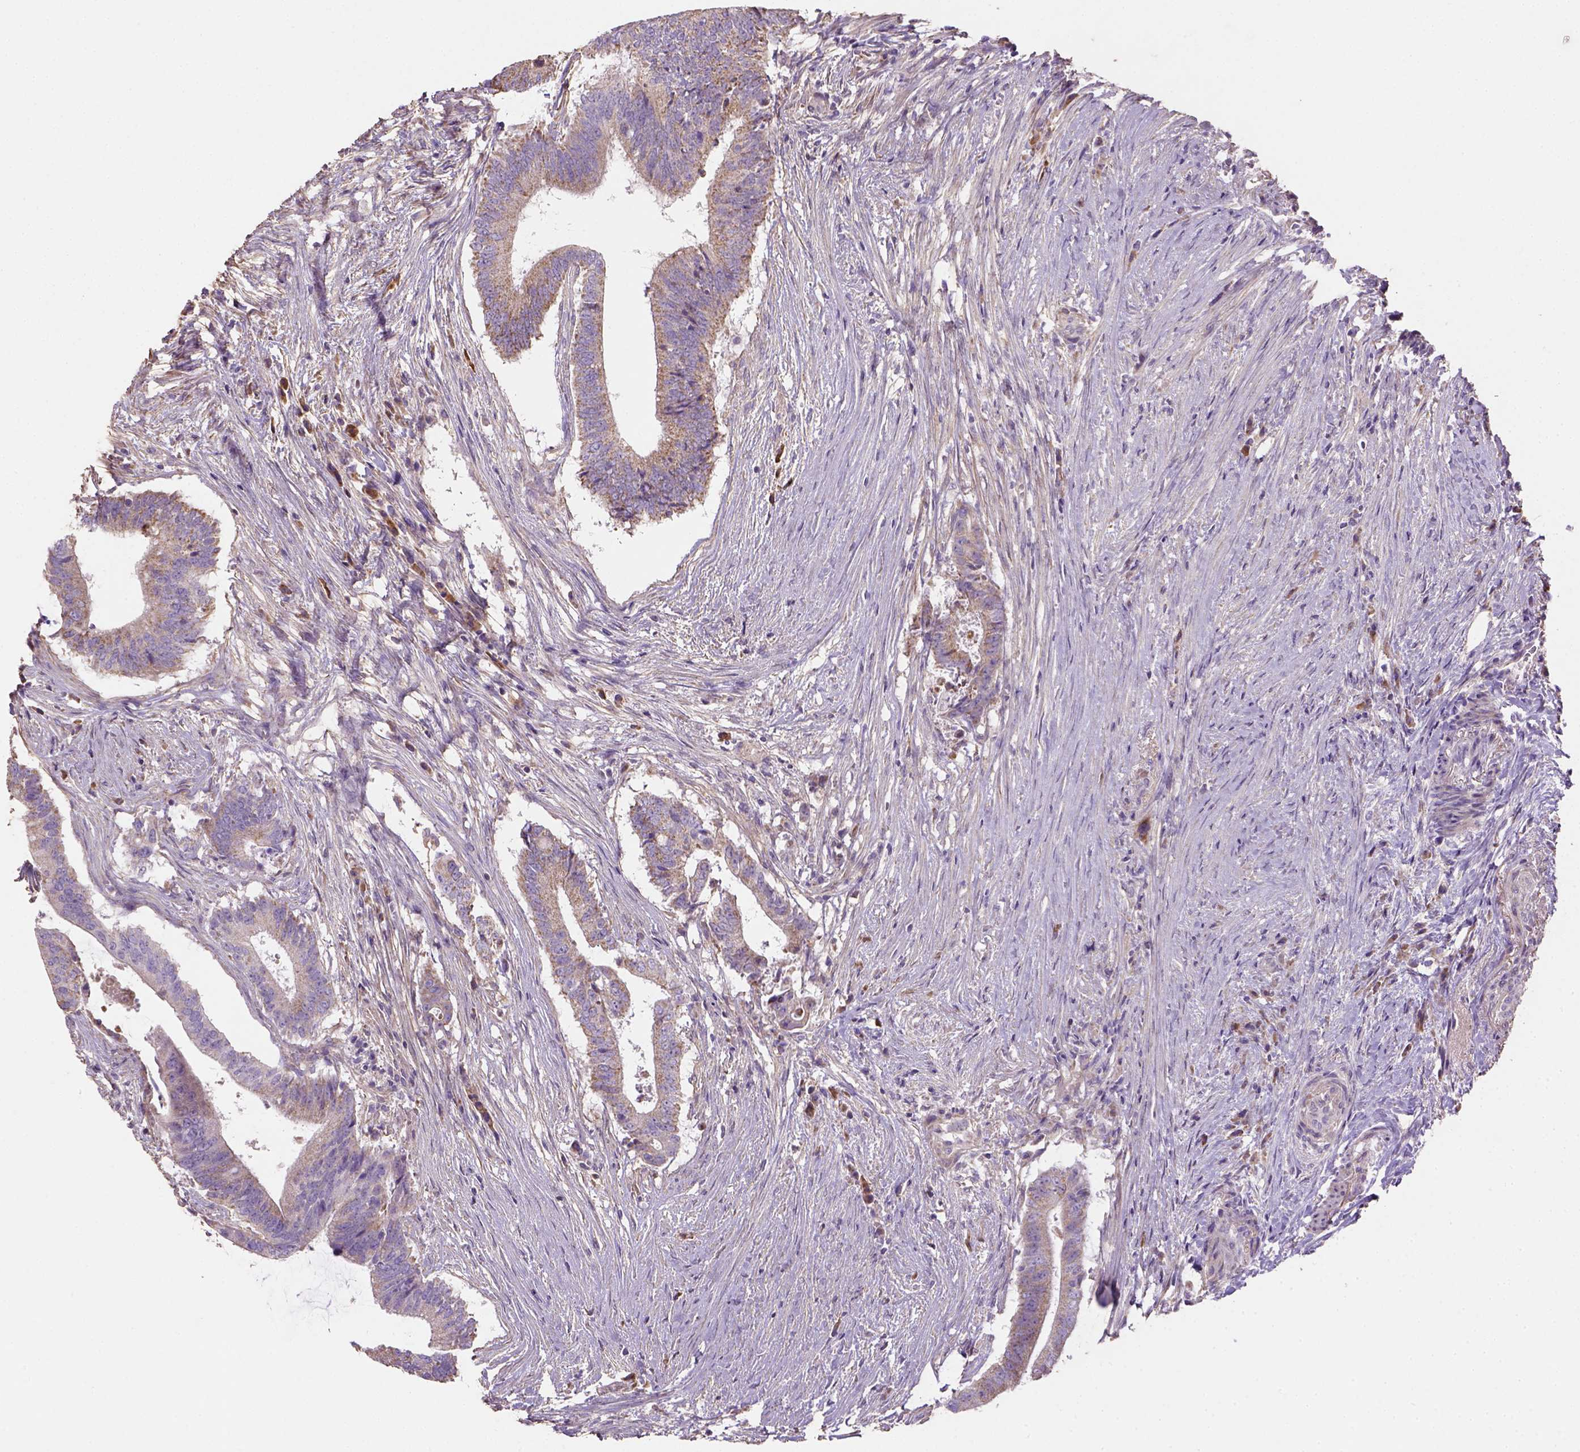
{"staining": {"intensity": "weak", "quantity": "<25%", "location": "cytoplasmic/membranous"}, "tissue": "colorectal cancer", "cell_type": "Tumor cells", "image_type": "cancer", "snomed": [{"axis": "morphology", "description": "Adenocarcinoma, NOS"}, {"axis": "topography", "description": "Colon"}], "caption": "Image shows no protein expression in tumor cells of adenocarcinoma (colorectal) tissue. (DAB (3,3'-diaminobenzidine) immunohistochemistry with hematoxylin counter stain).", "gene": "HTRA1", "patient": {"sex": "female", "age": 43}}